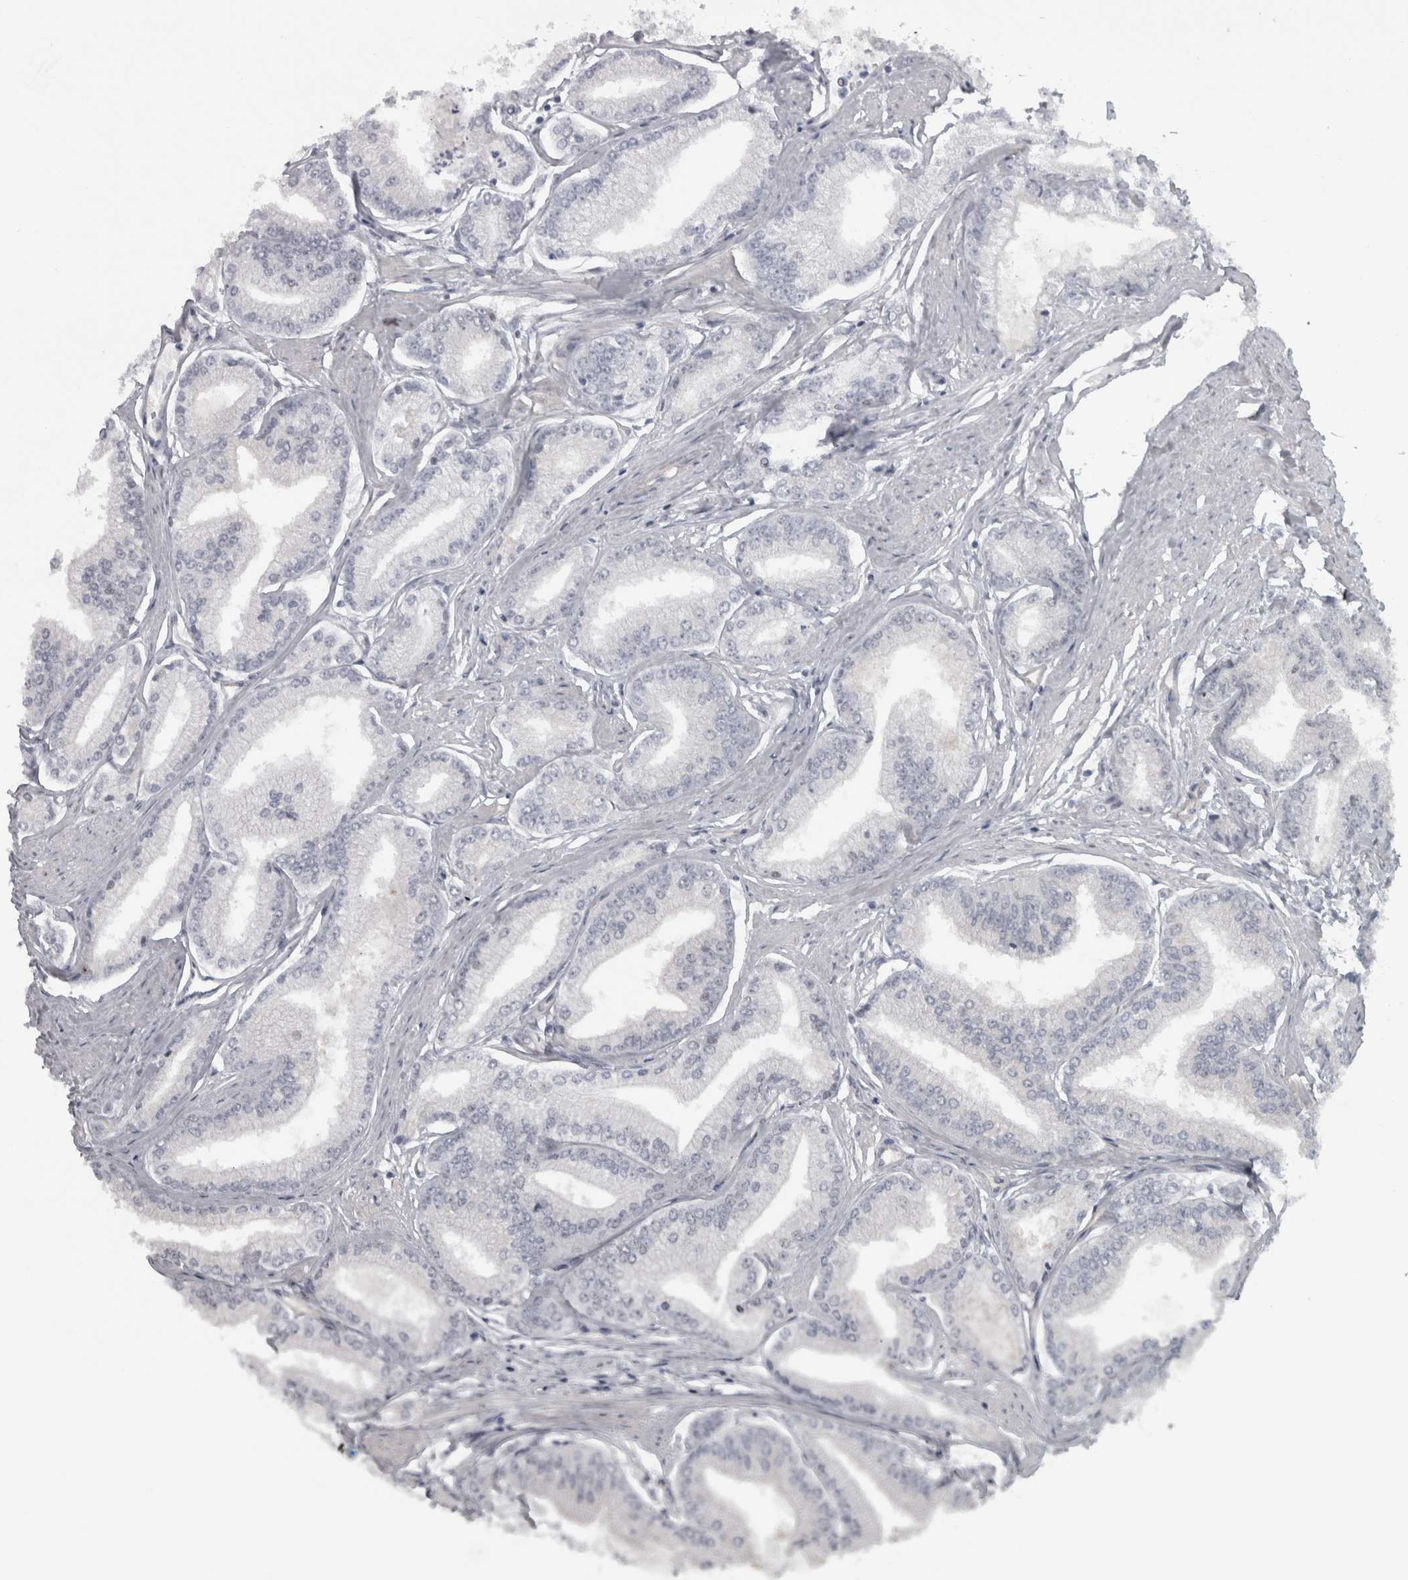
{"staining": {"intensity": "negative", "quantity": "none", "location": "none"}, "tissue": "prostate cancer", "cell_type": "Tumor cells", "image_type": "cancer", "snomed": [{"axis": "morphology", "description": "Adenocarcinoma, Low grade"}, {"axis": "topography", "description": "Prostate"}], "caption": "IHC histopathology image of neoplastic tissue: adenocarcinoma (low-grade) (prostate) stained with DAB displays no significant protein staining in tumor cells.", "gene": "PPP1R12B", "patient": {"sex": "male", "age": 52}}